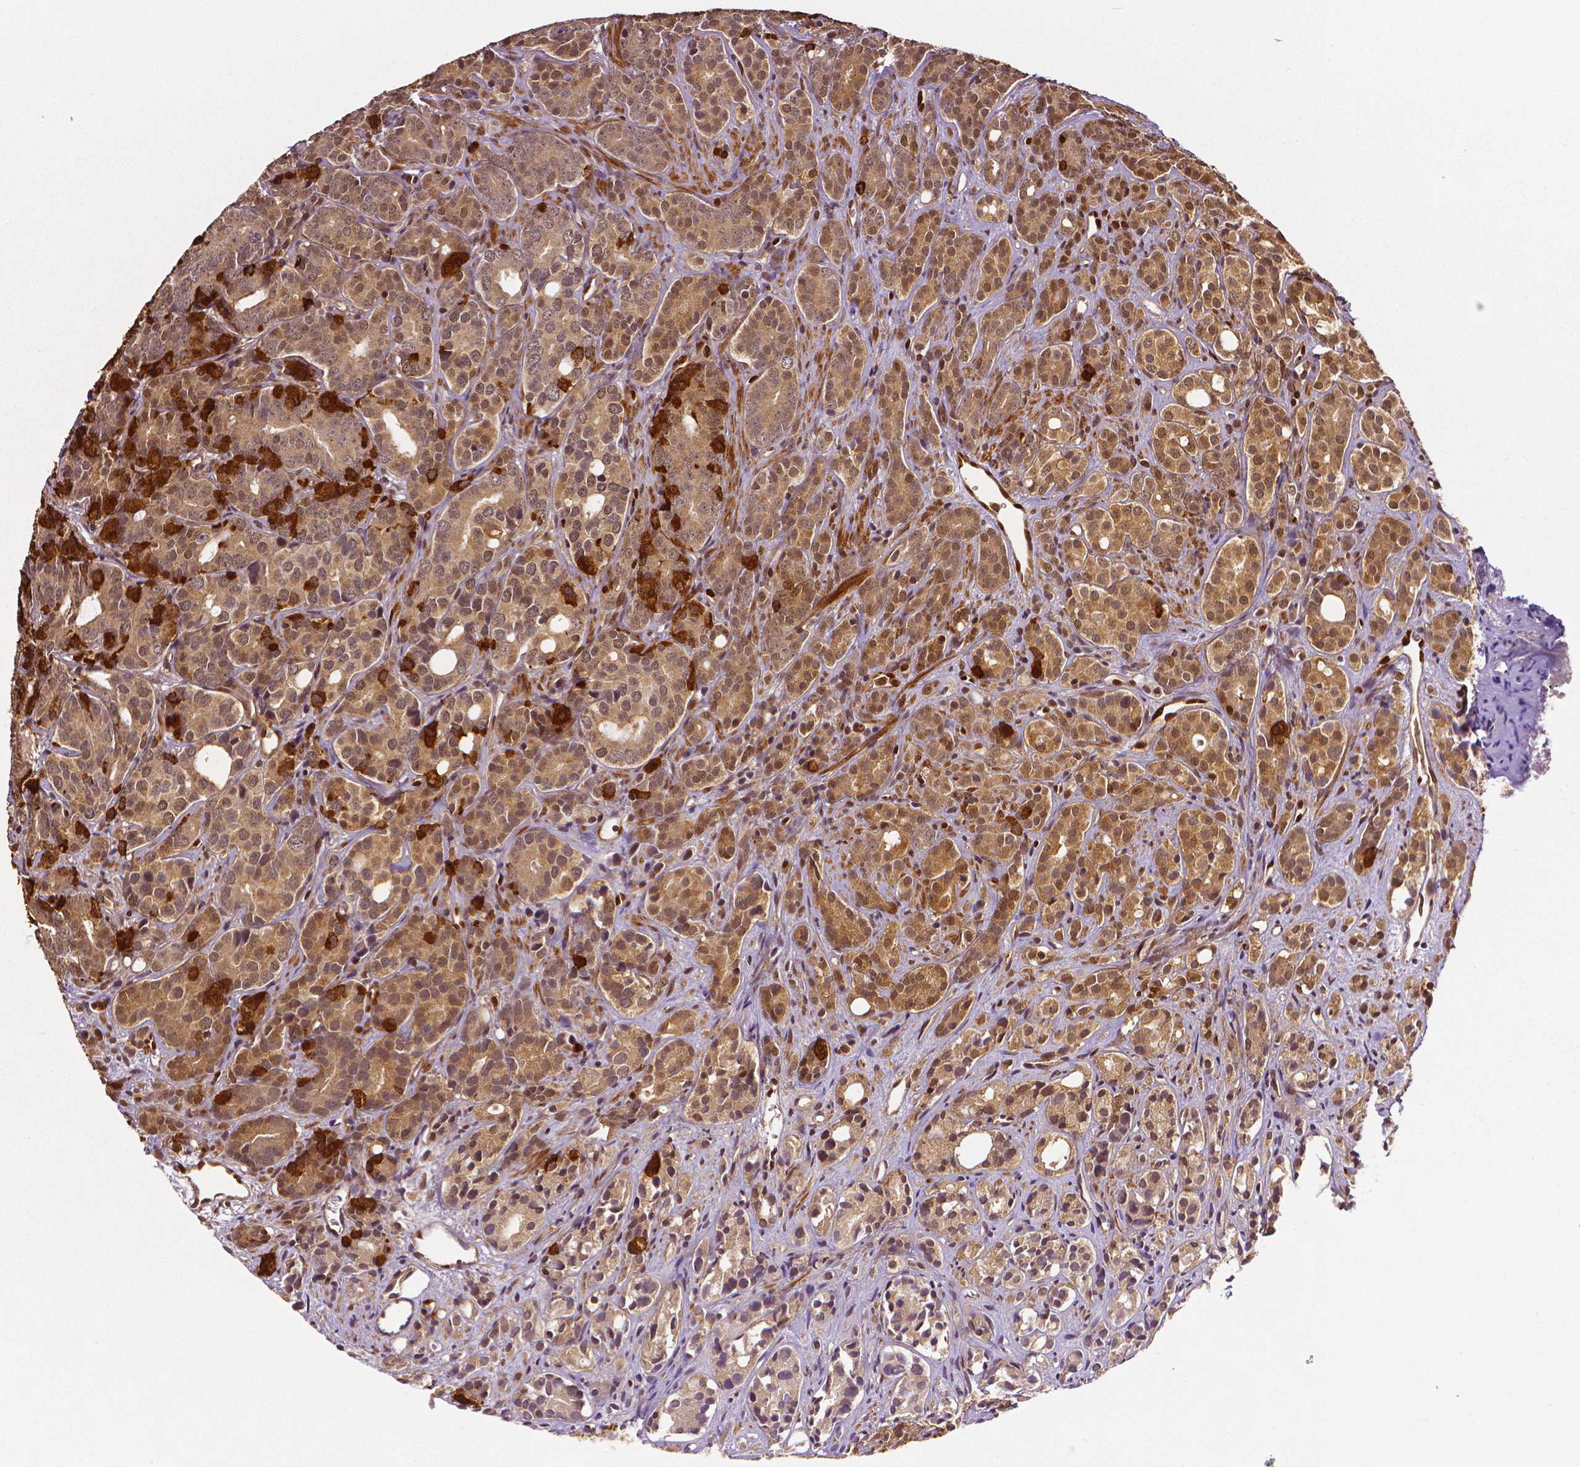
{"staining": {"intensity": "strong", "quantity": ">75%", "location": "cytoplasmic/membranous"}, "tissue": "prostate cancer", "cell_type": "Tumor cells", "image_type": "cancer", "snomed": [{"axis": "morphology", "description": "Adenocarcinoma, High grade"}, {"axis": "topography", "description": "Prostate"}], "caption": "Strong cytoplasmic/membranous expression for a protein is appreciated in approximately >75% of tumor cells of prostate high-grade adenocarcinoma using immunohistochemistry.", "gene": "STAT3", "patient": {"sex": "male", "age": 84}}